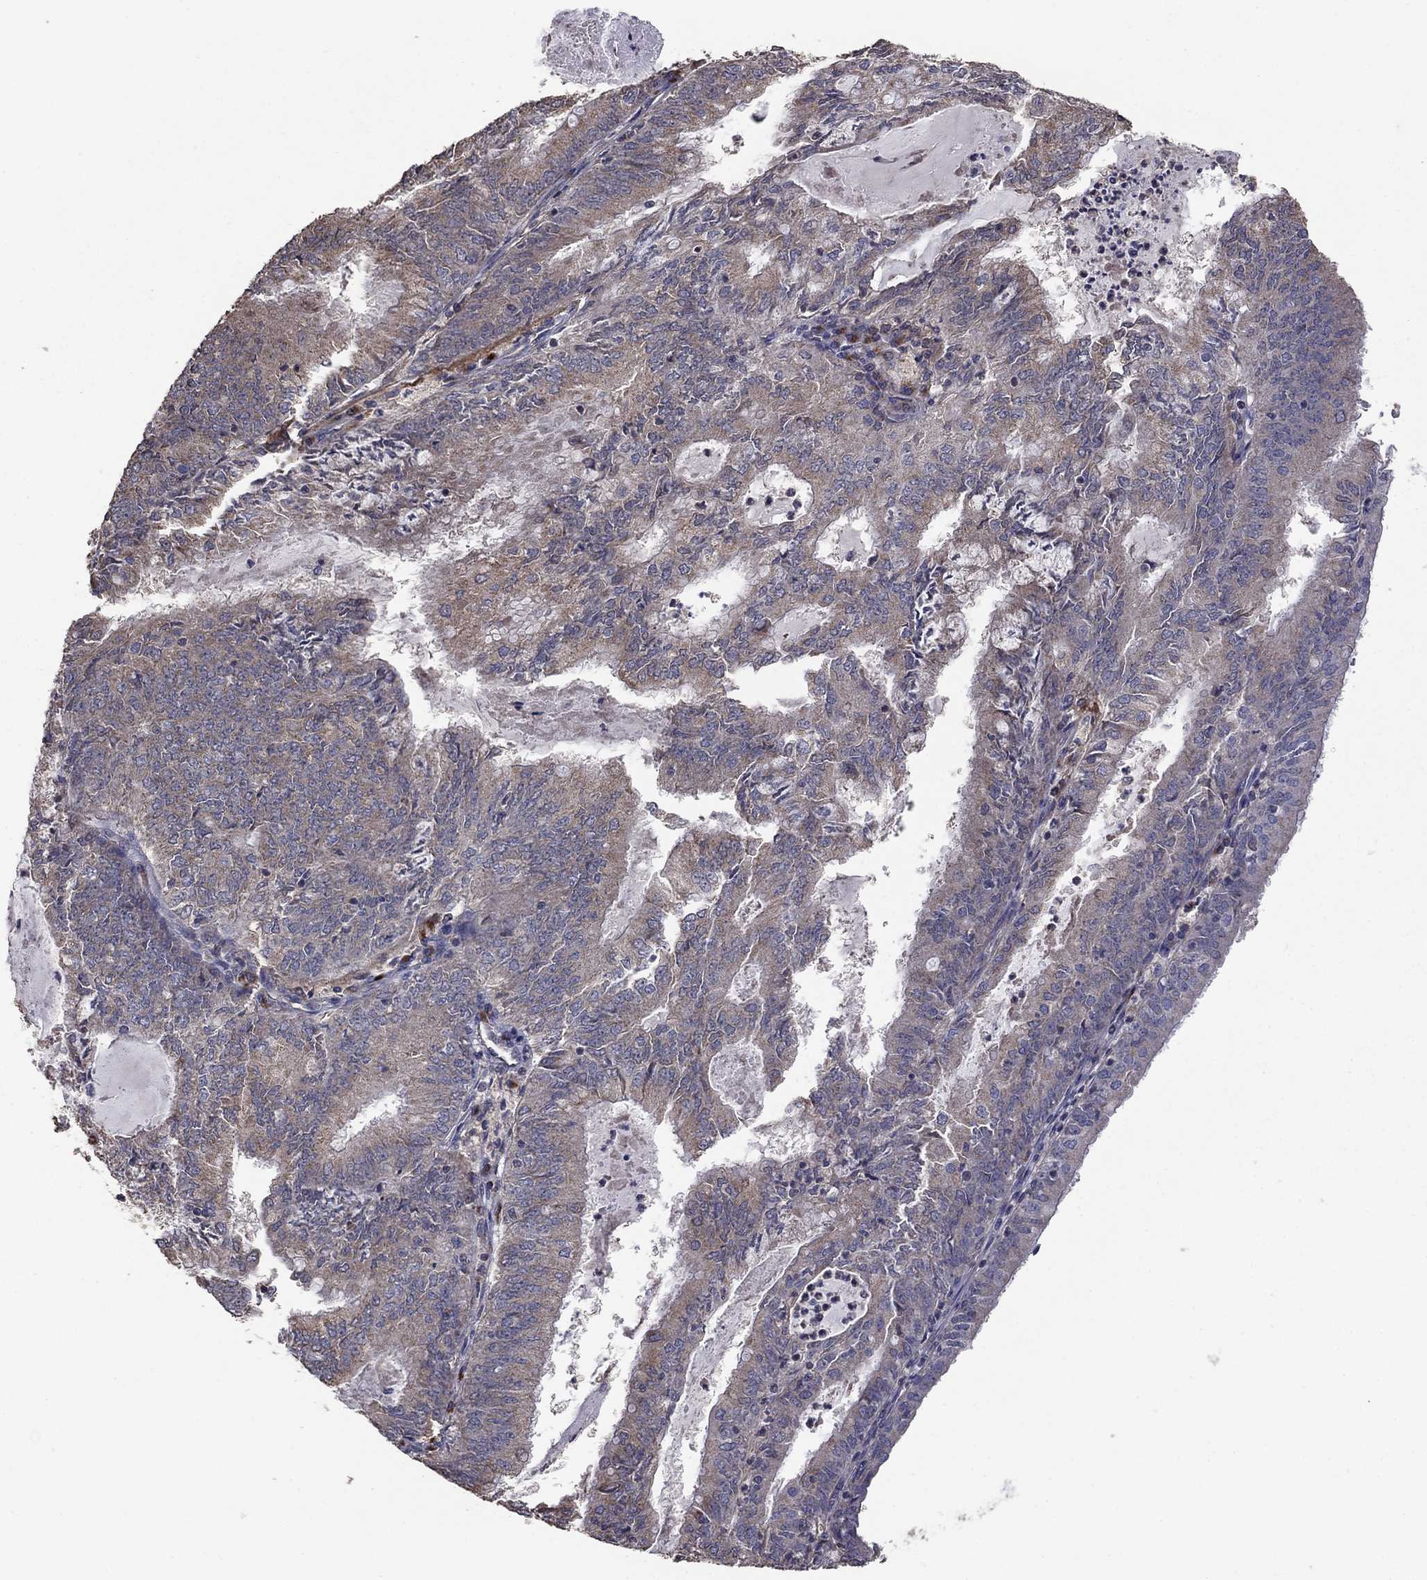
{"staining": {"intensity": "weak", "quantity": "<25%", "location": "cytoplasmic/membranous"}, "tissue": "endometrial cancer", "cell_type": "Tumor cells", "image_type": "cancer", "snomed": [{"axis": "morphology", "description": "Adenocarcinoma, NOS"}, {"axis": "topography", "description": "Endometrium"}], "caption": "An image of human endometrial adenocarcinoma is negative for staining in tumor cells.", "gene": "FLT4", "patient": {"sex": "female", "age": 57}}